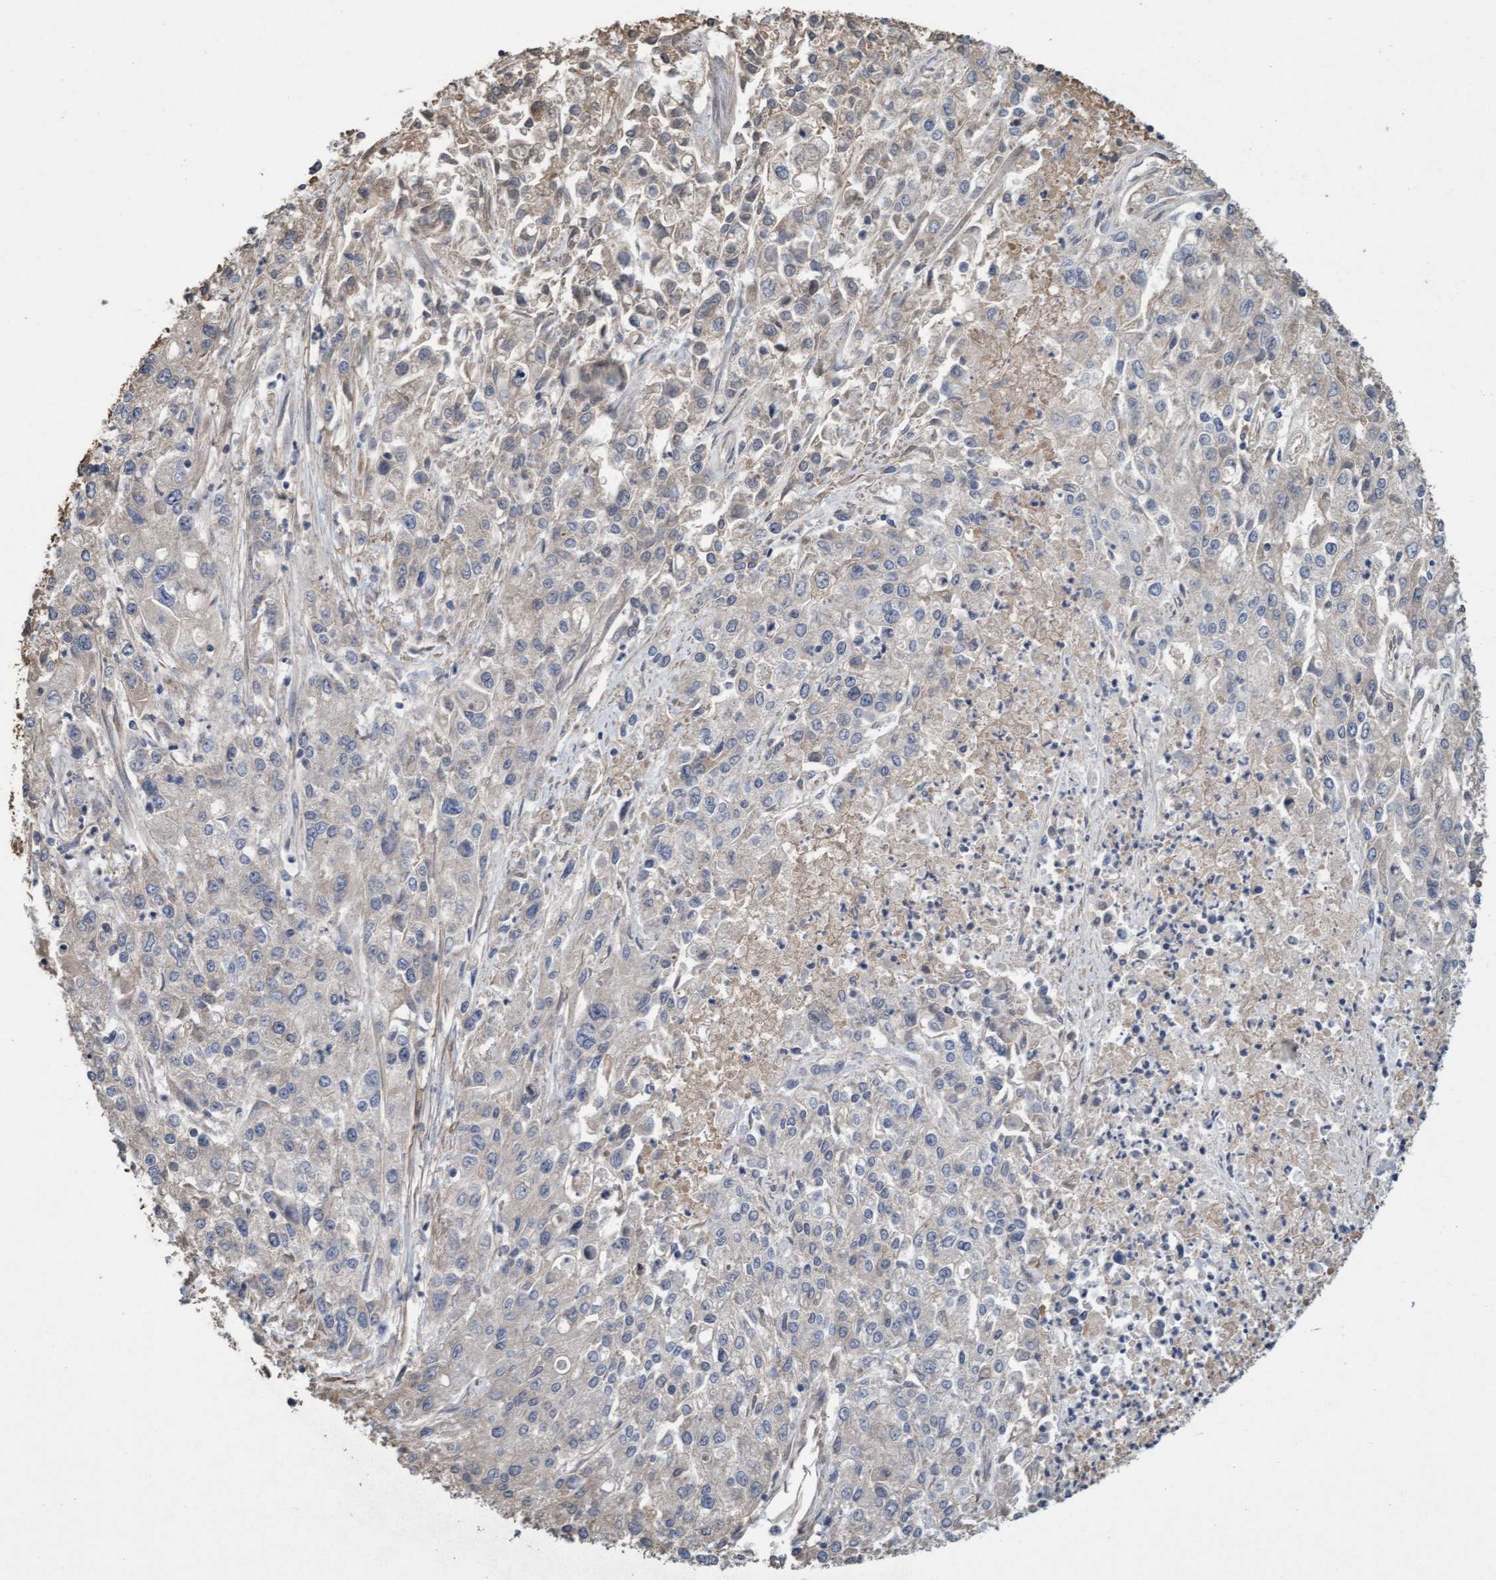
{"staining": {"intensity": "negative", "quantity": "none", "location": "none"}, "tissue": "endometrial cancer", "cell_type": "Tumor cells", "image_type": "cancer", "snomed": [{"axis": "morphology", "description": "Adenocarcinoma, NOS"}, {"axis": "topography", "description": "Endometrium"}], "caption": "A high-resolution histopathology image shows immunohistochemistry staining of endometrial cancer, which reveals no significant positivity in tumor cells. The staining was performed using DAB to visualize the protein expression in brown, while the nuclei were stained in blue with hematoxylin (Magnification: 20x).", "gene": "CDC42EP4", "patient": {"sex": "female", "age": 49}}